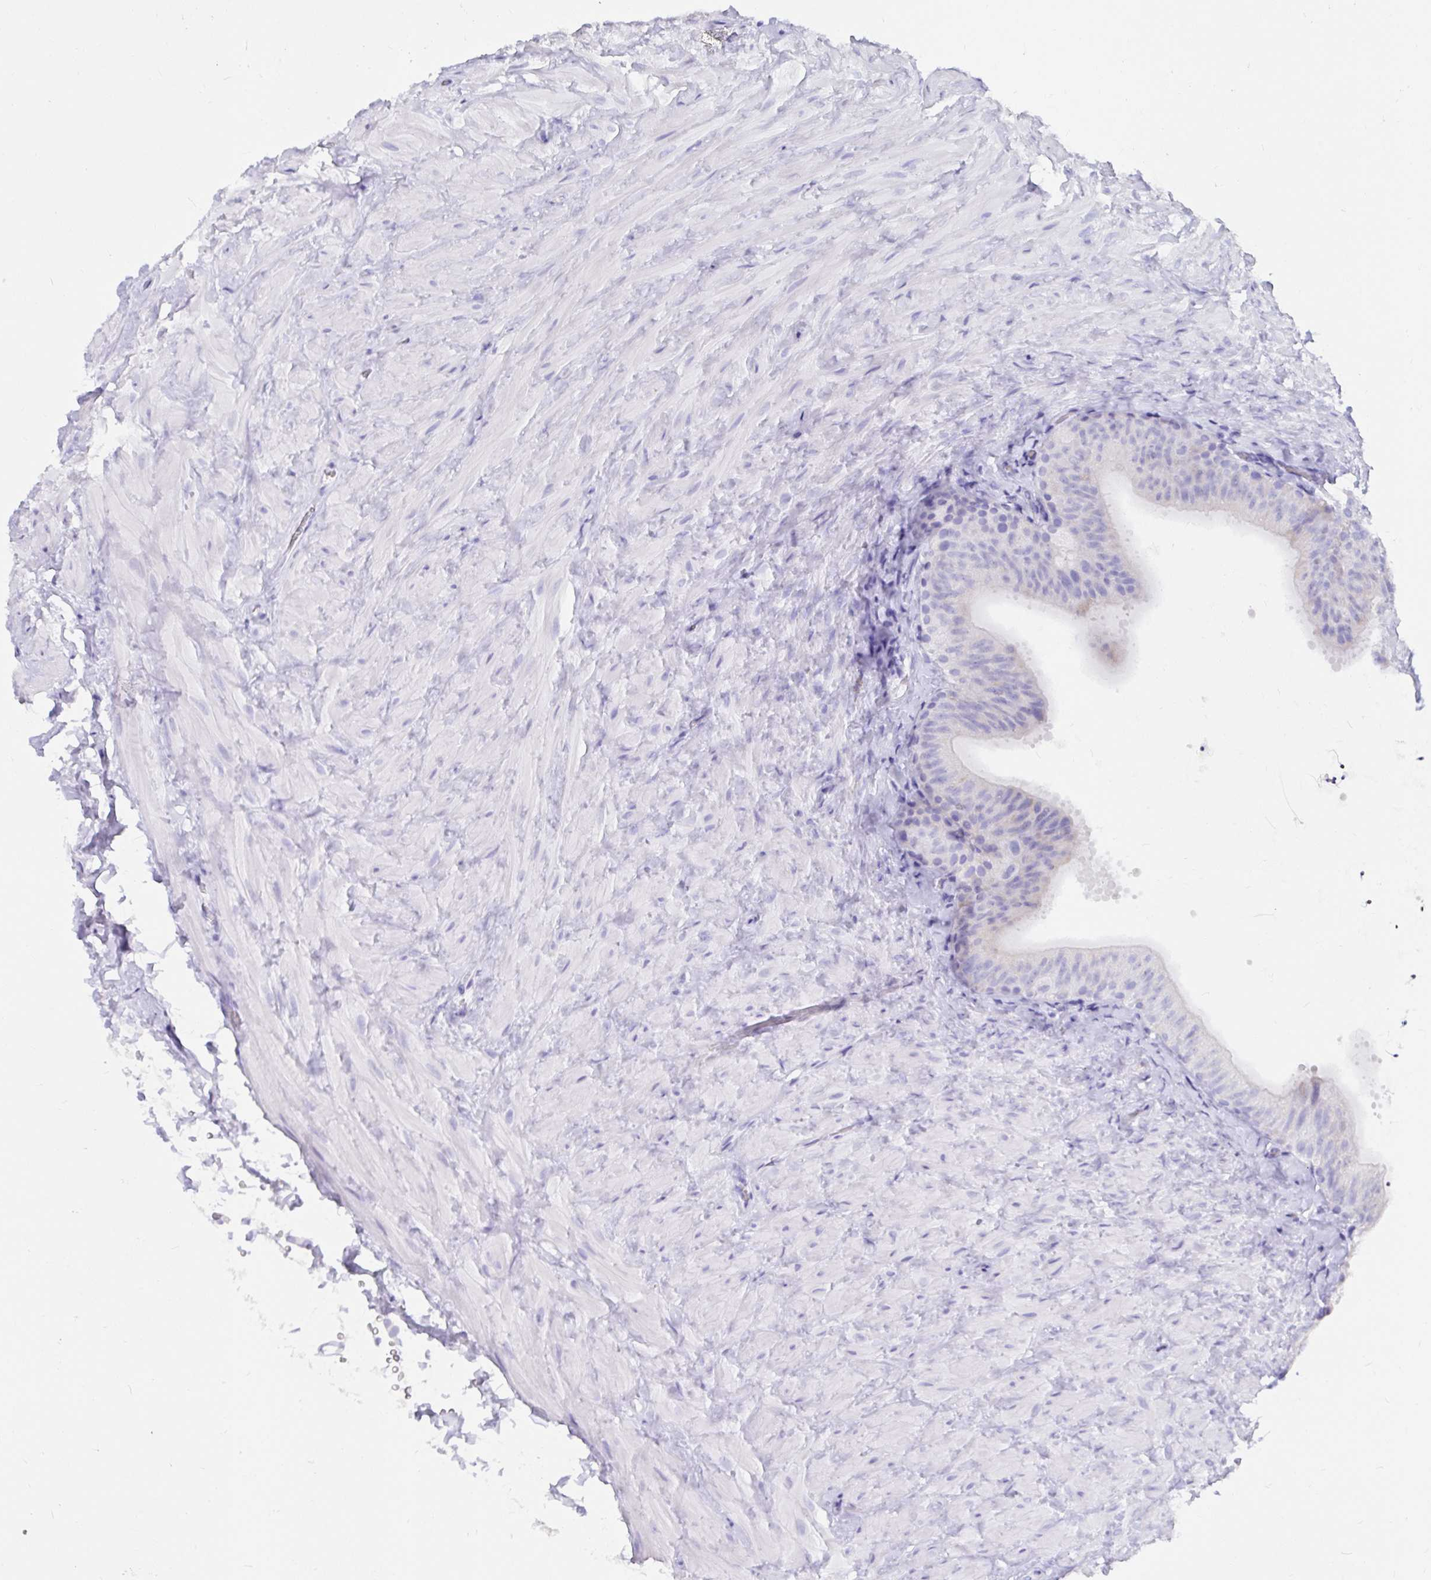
{"staining": {"intensity": "weak", "quantity": "25%-75%", "location": "cytoplasmic/membranous"}, "tissue": "epididymis", "cell_type": "Glandular cells", "image_type": "normal", "snomed": [{"axis": "morphology", "description": "Normal tissue, NOS"}, {"axis": "topography", "description": "Epididymis, spermatic cord, NOS"}, {"axis": "topography", "description": "Epididymis"}], "caption": "Approximately 25%-75% of glandular cells in normal epididymis show weak cytoplasmic/membranous protein staining as visualized by brown immunohistochemical staining.", "gene": "ZPBP2", "patient": {"sex": "male", "age": 31}}